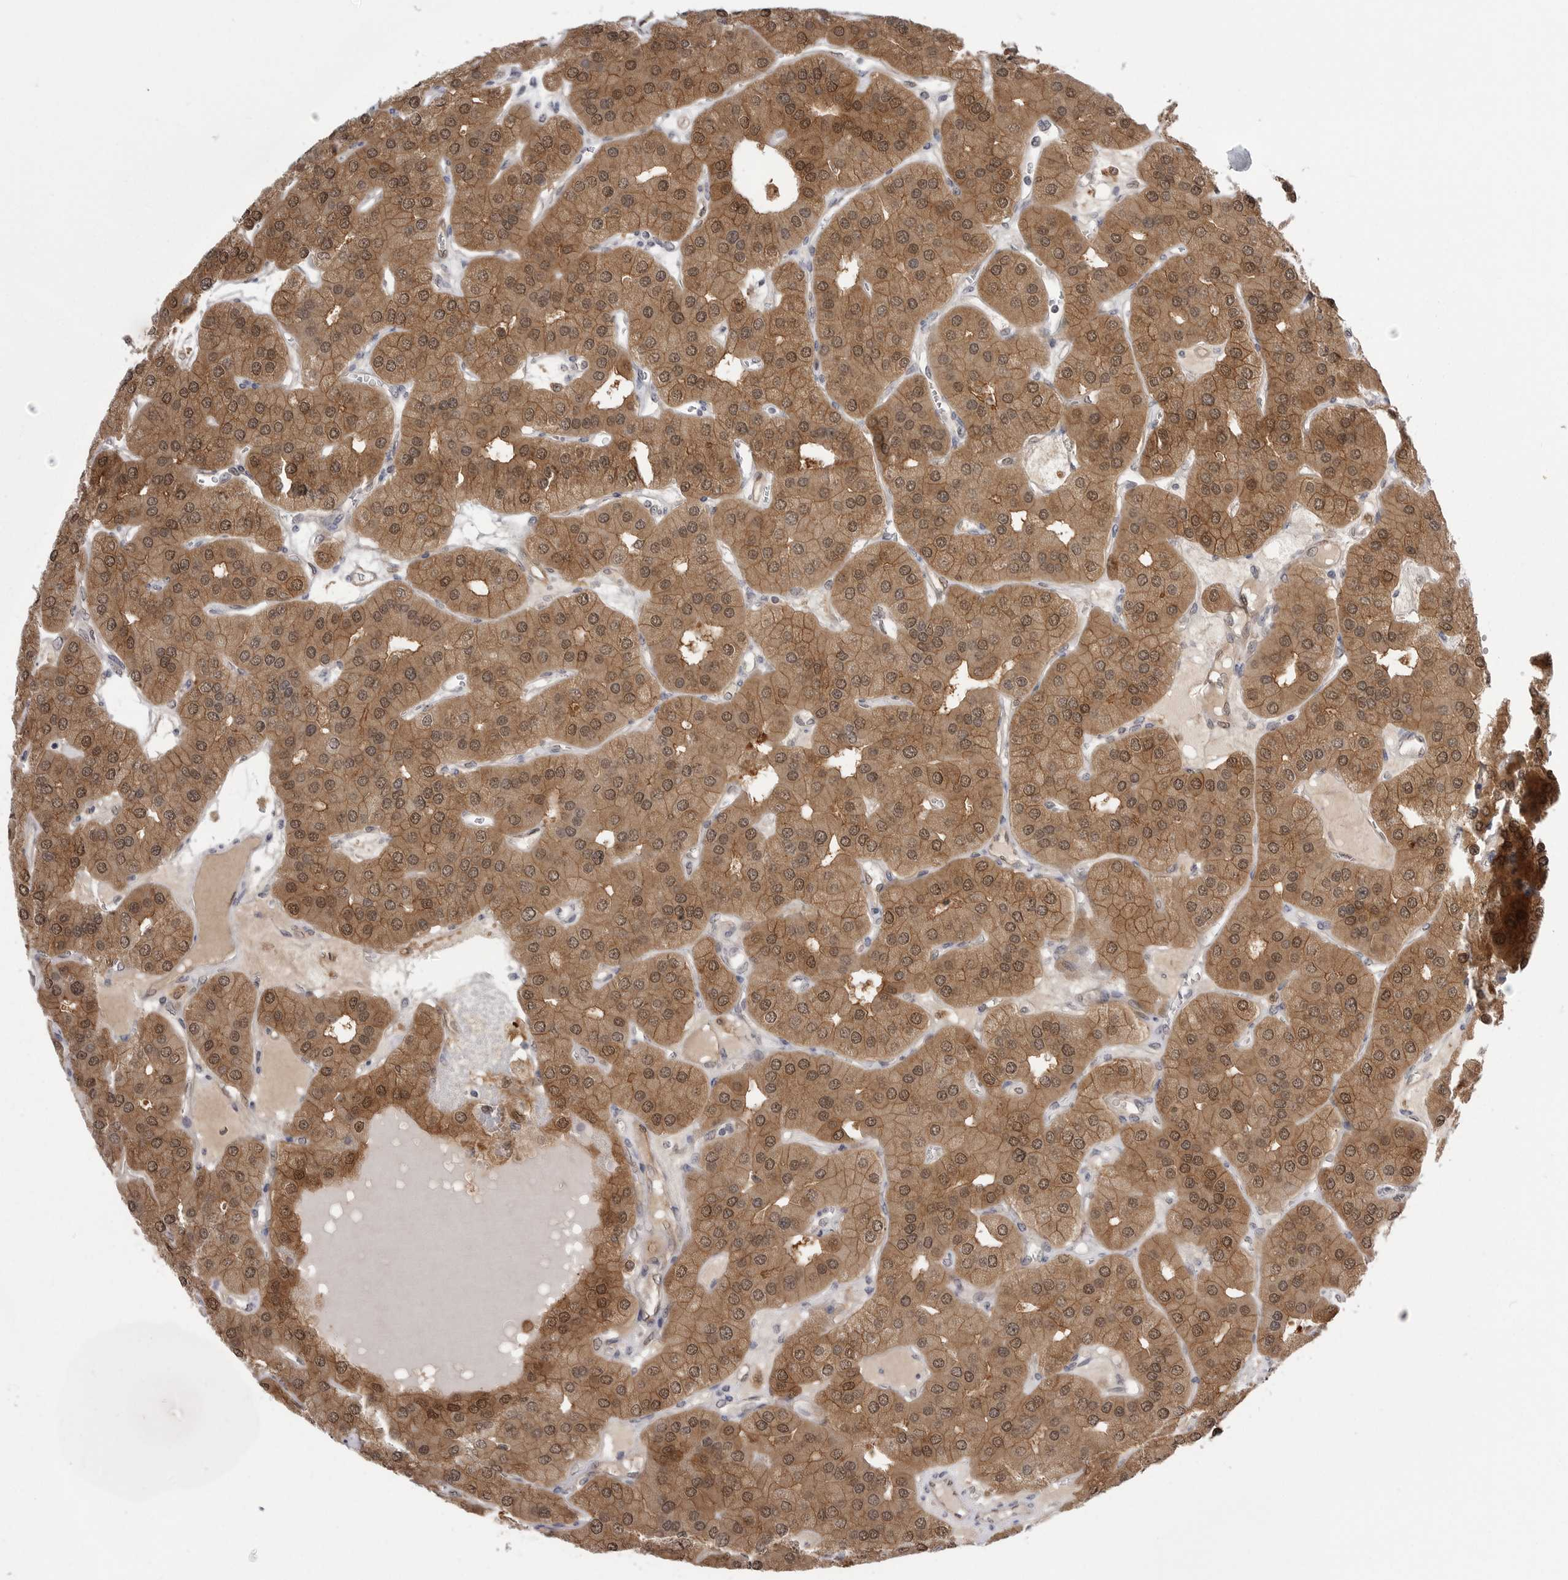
{"staining": {"intensity": "moderate", "quantity": ">75%", "location": "cytoplasmic/membranous,nuclear"}, "tissue": "parathyroid gland", "cell_type": "Glandular cells", "image_type": "normal", "snomed": [{"axis": "morphology", "description": "Normal tissue, NOS"}, {"axis": "morphology", "description": "Adenoma, NOS"}, {"axis": "topography", "description": "Parathyroid gland"}], "caption": "This image shows immunohistochemistry staining of unremarkable human parathyroid gland, with medium moderate cytoplasmic/membranous,nuclear staining in approximately >75% of glandular cells.", "gene": "PNPO", "patient": {"sex": "female", "age": 86}}